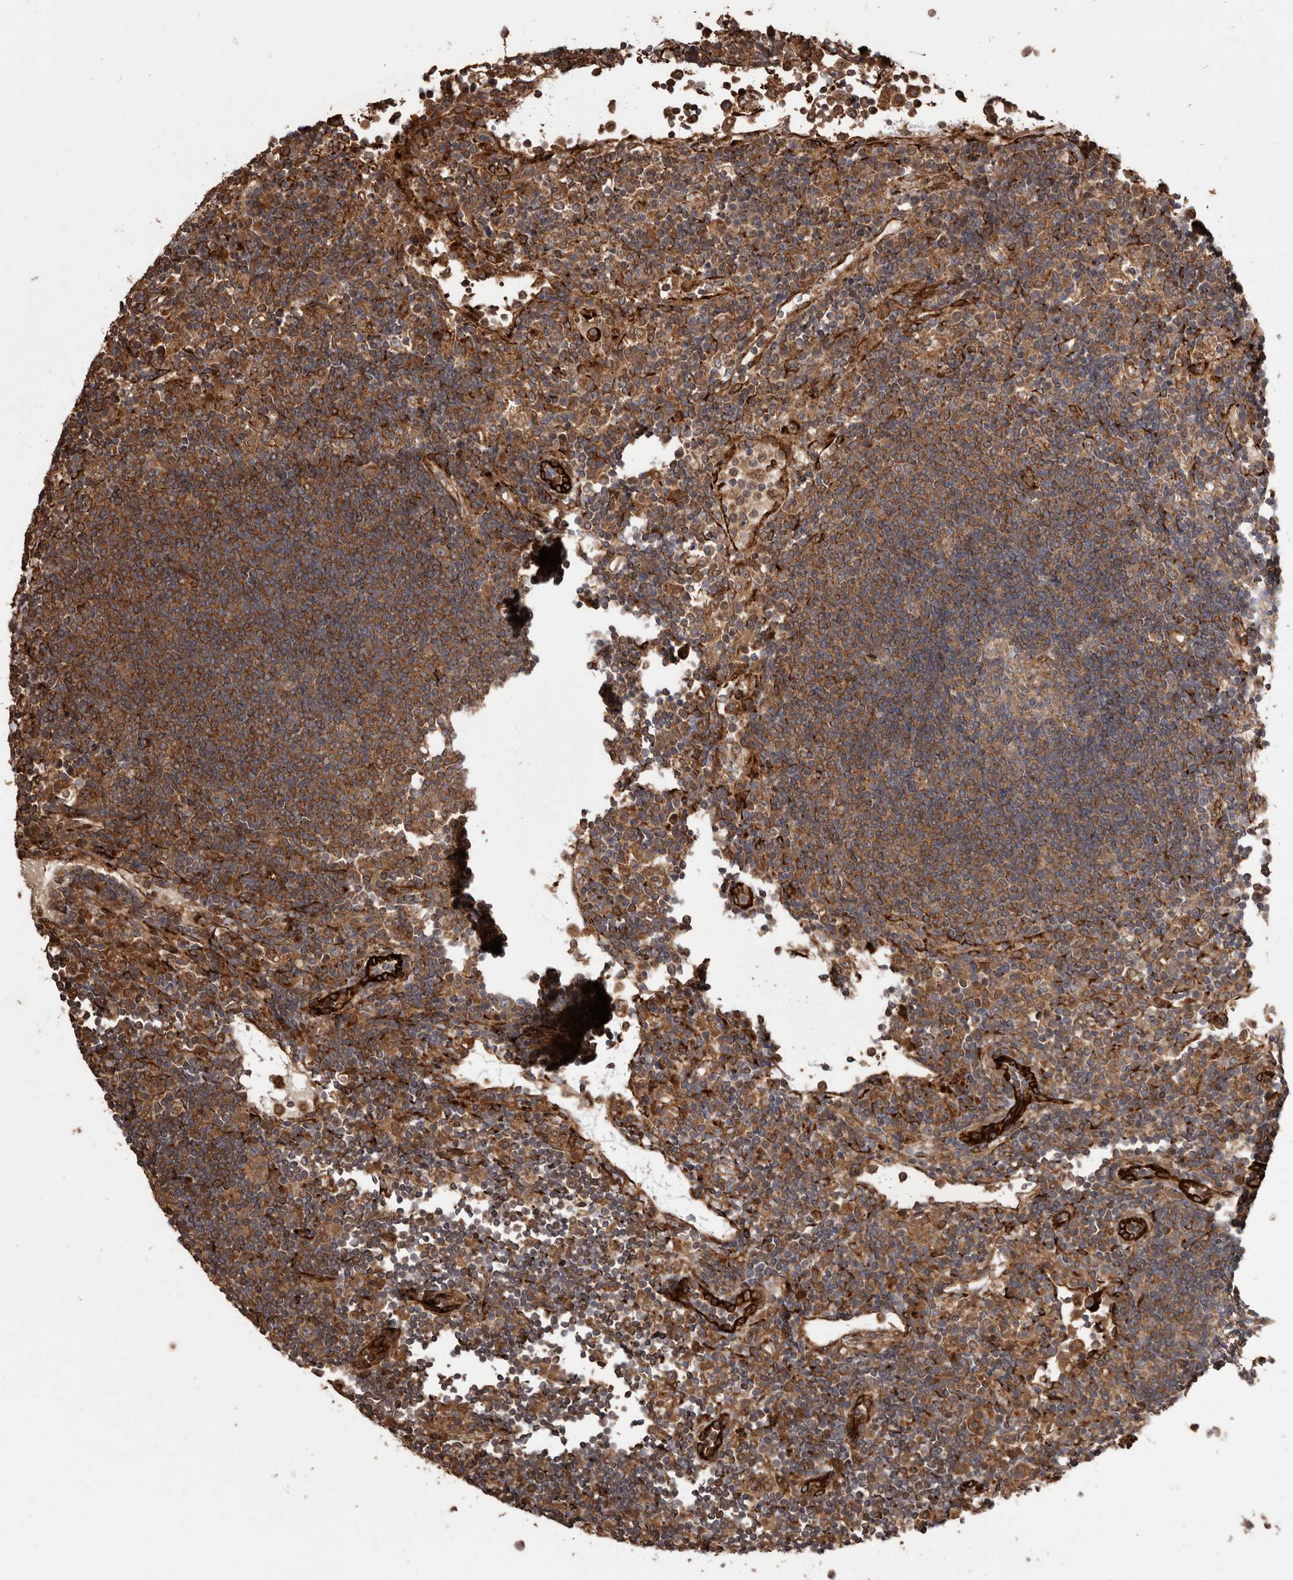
{"staining": {"intensity": "moderate", "quantity": ">75%", "location": "cytoplasmic/membranous"}, "tissue": "lymph node", "cell_type": "Germinal center cells", "image_type": "normal", "snomed": [{"axis": "morphology", "description": "Normal tissue, NOS"}, {"axis": "topography", "description": "Lymph node"}], "caption": "IHC staining of benign lymph node, which demonstrates medium levels of moderate cytoplasmic/membranous expression in about >75% of germinal center cells indicating moderate cytoplasmic/membranous protein expression. The staining was performed using DAB (brown) for protein detection and nuclei were counterstained in hematoxylin (blue).", "gene": "FLAD1", "patient": {"sex": "female", "age": 53}}